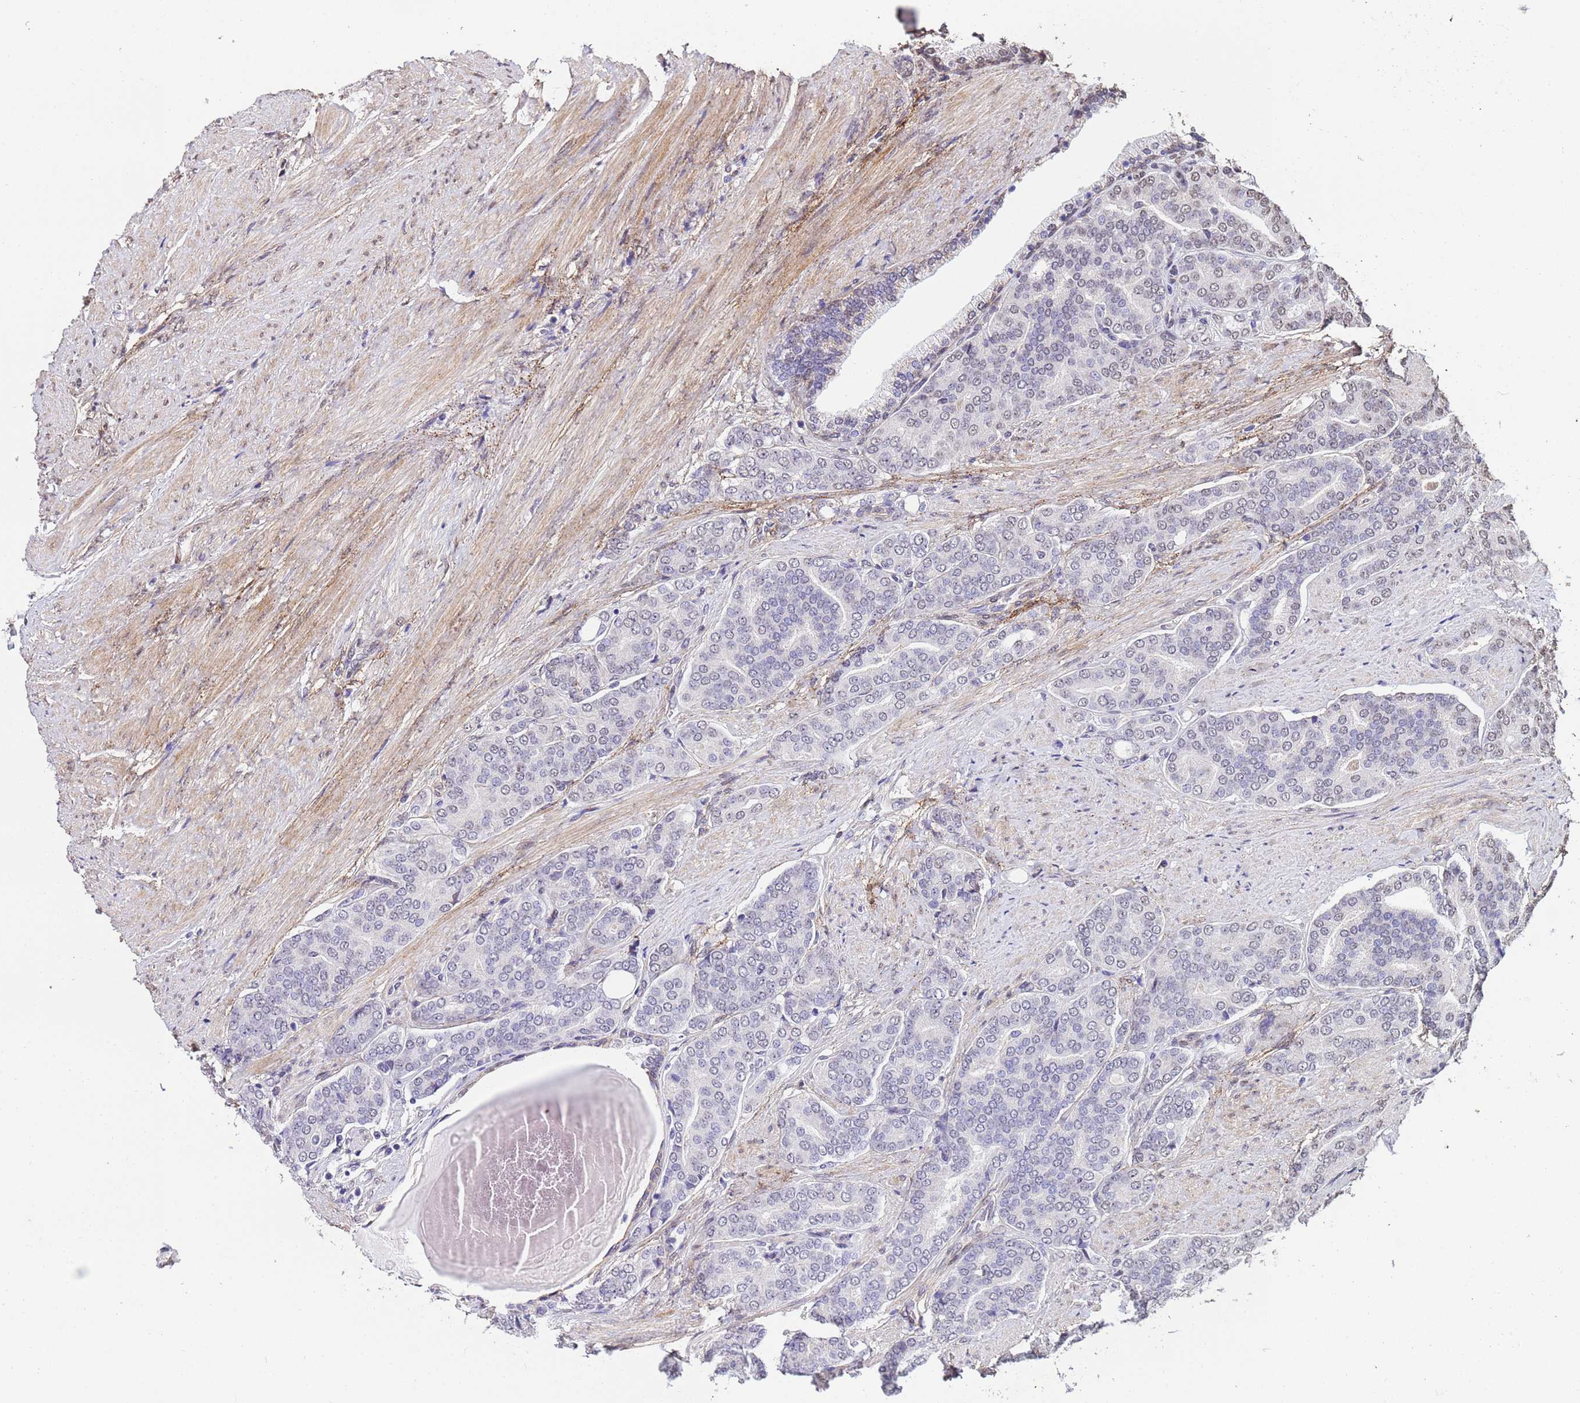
{"staining": {"intensity": "weak", "quantity": "<25%", "location": "nuclear"}, "tissue": "prostate cancer", "cell_type": "Tumor cells", "image_type": "cancer", "snomed": [{"axis": "morphology", "description": "Adenocarcinoma, High grade"}, {"axis": "topography", "description": "Prostate"}], "caption": "Immunohistochemistry (IHC) of human adenocarcinoma (high-grade) (prostate) exhibits no expression in tumor cells.", "gene": "TRIP6", "patient": {"sex": "male", "age": 67}}